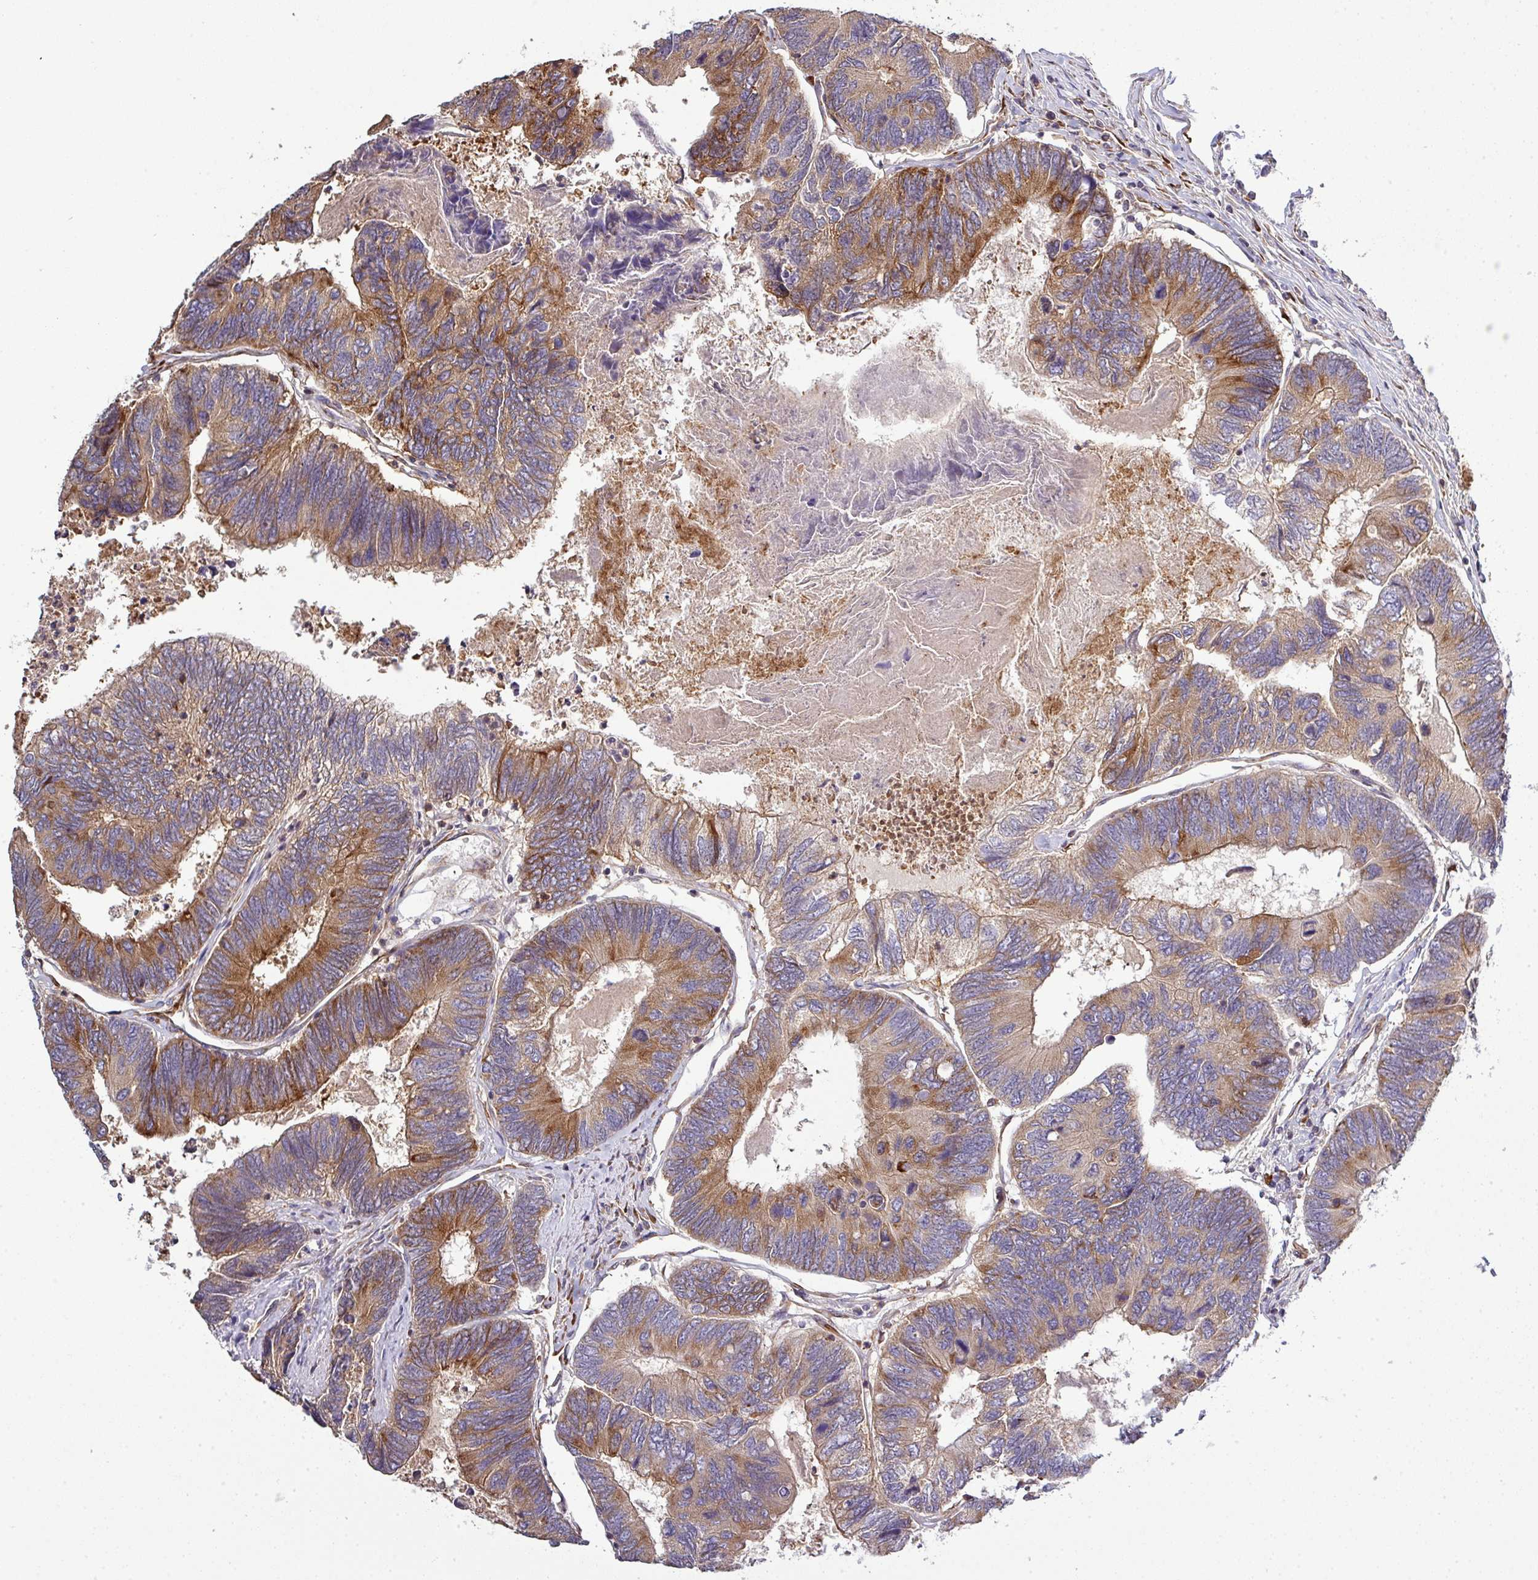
{"staining": {"intensity": "moderate", "quantity": "25%-75%", "location": "cytoplasmic/membranous"}, "tissue": "colorectal cancer", "cell_type": "Tumor cells", "image_type": "cancer", "snomed": [{"axis": "morphology", "description": "Adenocarcinoma, NOS"}, {"axis": "topography", "description": "Colon"}], "caption": "A histopathology image of adenocarcinoma (colorectal) stained for a protein displays moderate cytoplasmic/membranous brown staining in tumor cells. Using DAB (3,3'-diaminobenzidine) (brown) and hematoxylin (blue) stains, captured at high magnification using brightfield microscopy.", "gene": "LRRC74B", "patient": {"sex": "female", "age": 67}}